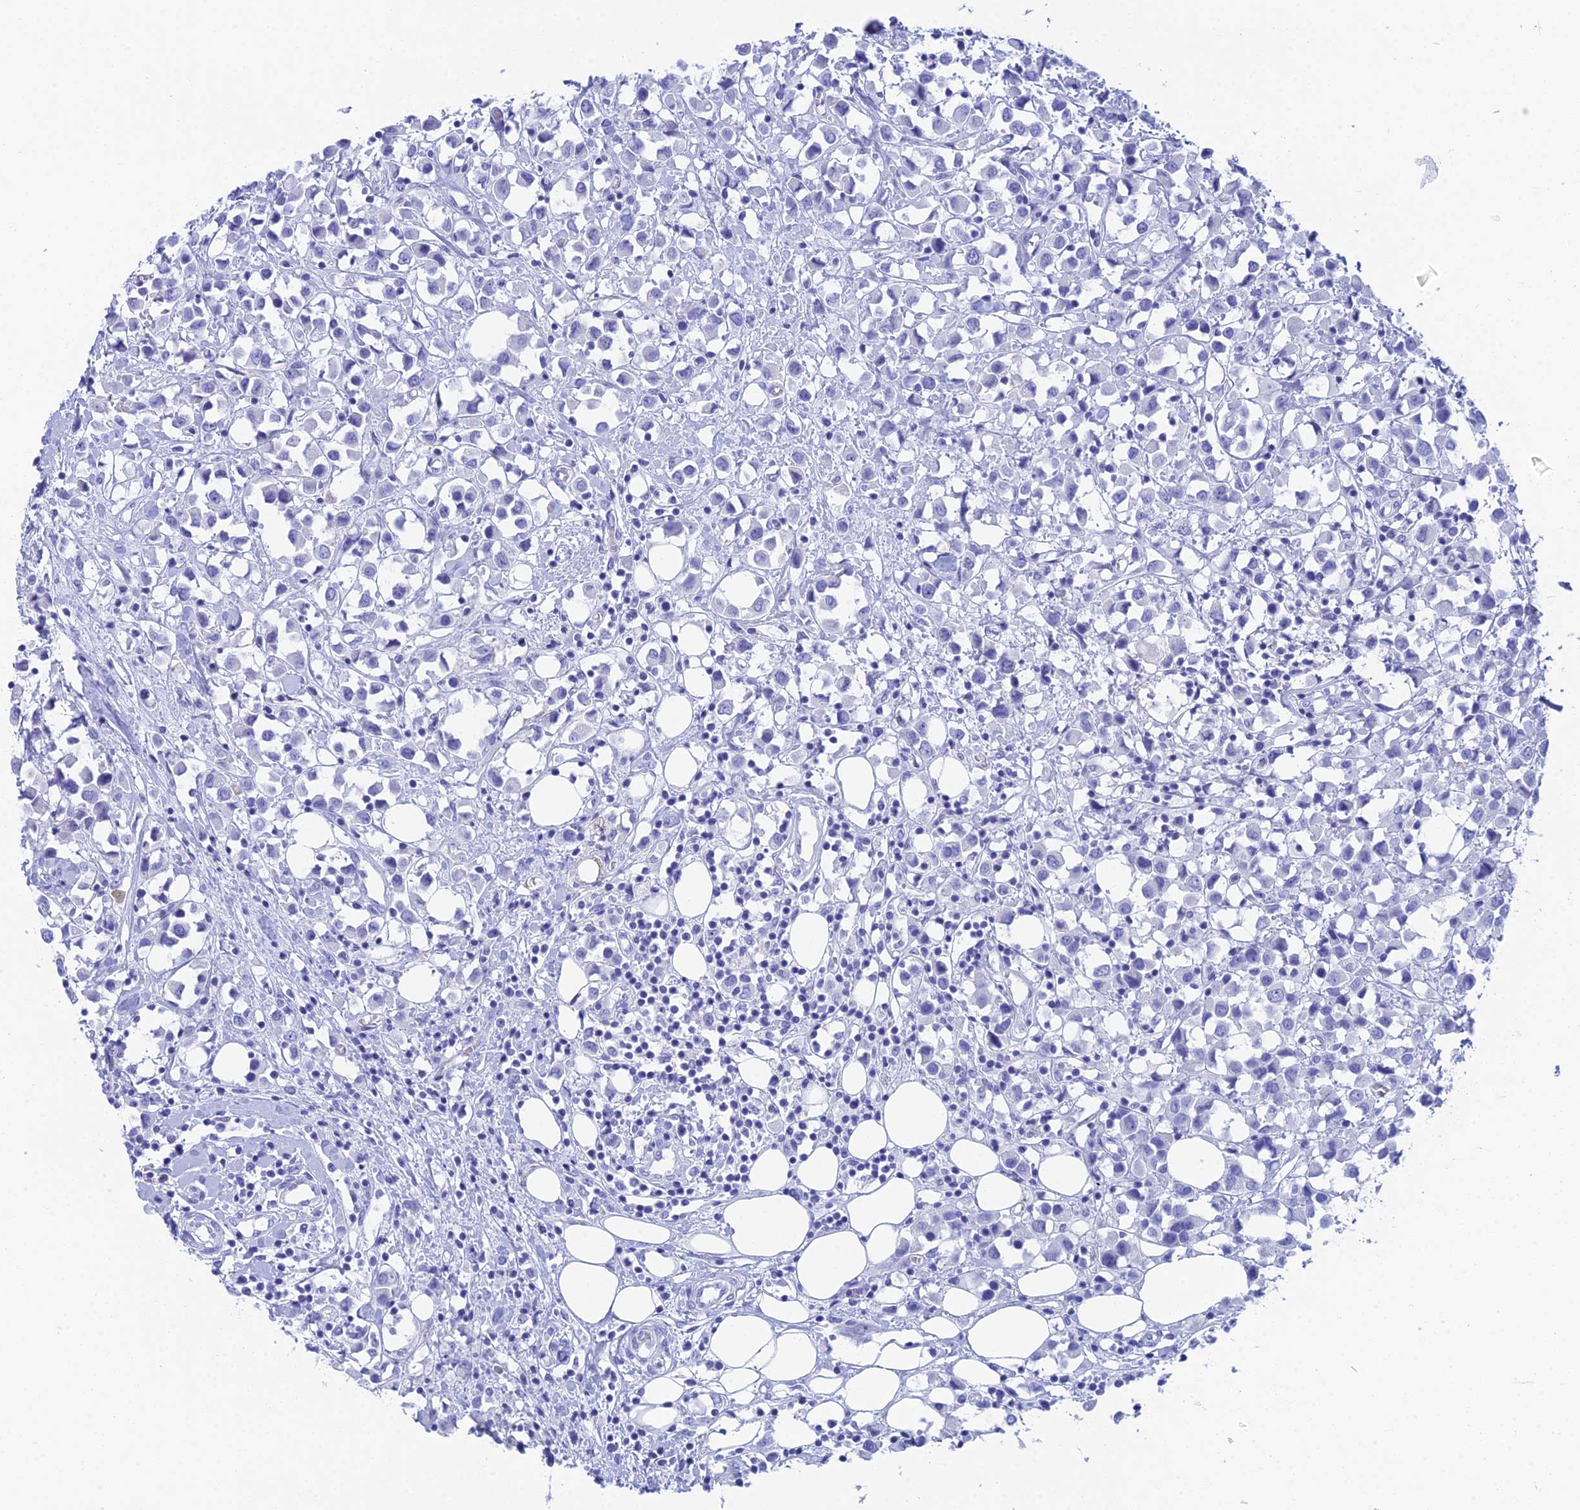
{"staining": {"intensity": "negative", "quantity": "none", "location": "none"}, "tissue": "breast cancer", "cell_type": "Tumor cells", "image_type": "cancer", "snomed": [{"axis": "morphology", "description": "Duct carcinoma"}, {"axis": "topography", "description": "Breast"}], "caption": "A photomicrograph of human invasive ductal carcinoma (breast) is negative for staining in tumor cells. The staining was performed using DAB (3,3'-diaminobenzidine) to visualize the protein expression in brown, while the nuclei were stained in blue with hematoxylin (Magnification: 20x).", "gene": "REG1A", "patient": {"sex": "female", "age": 61}}